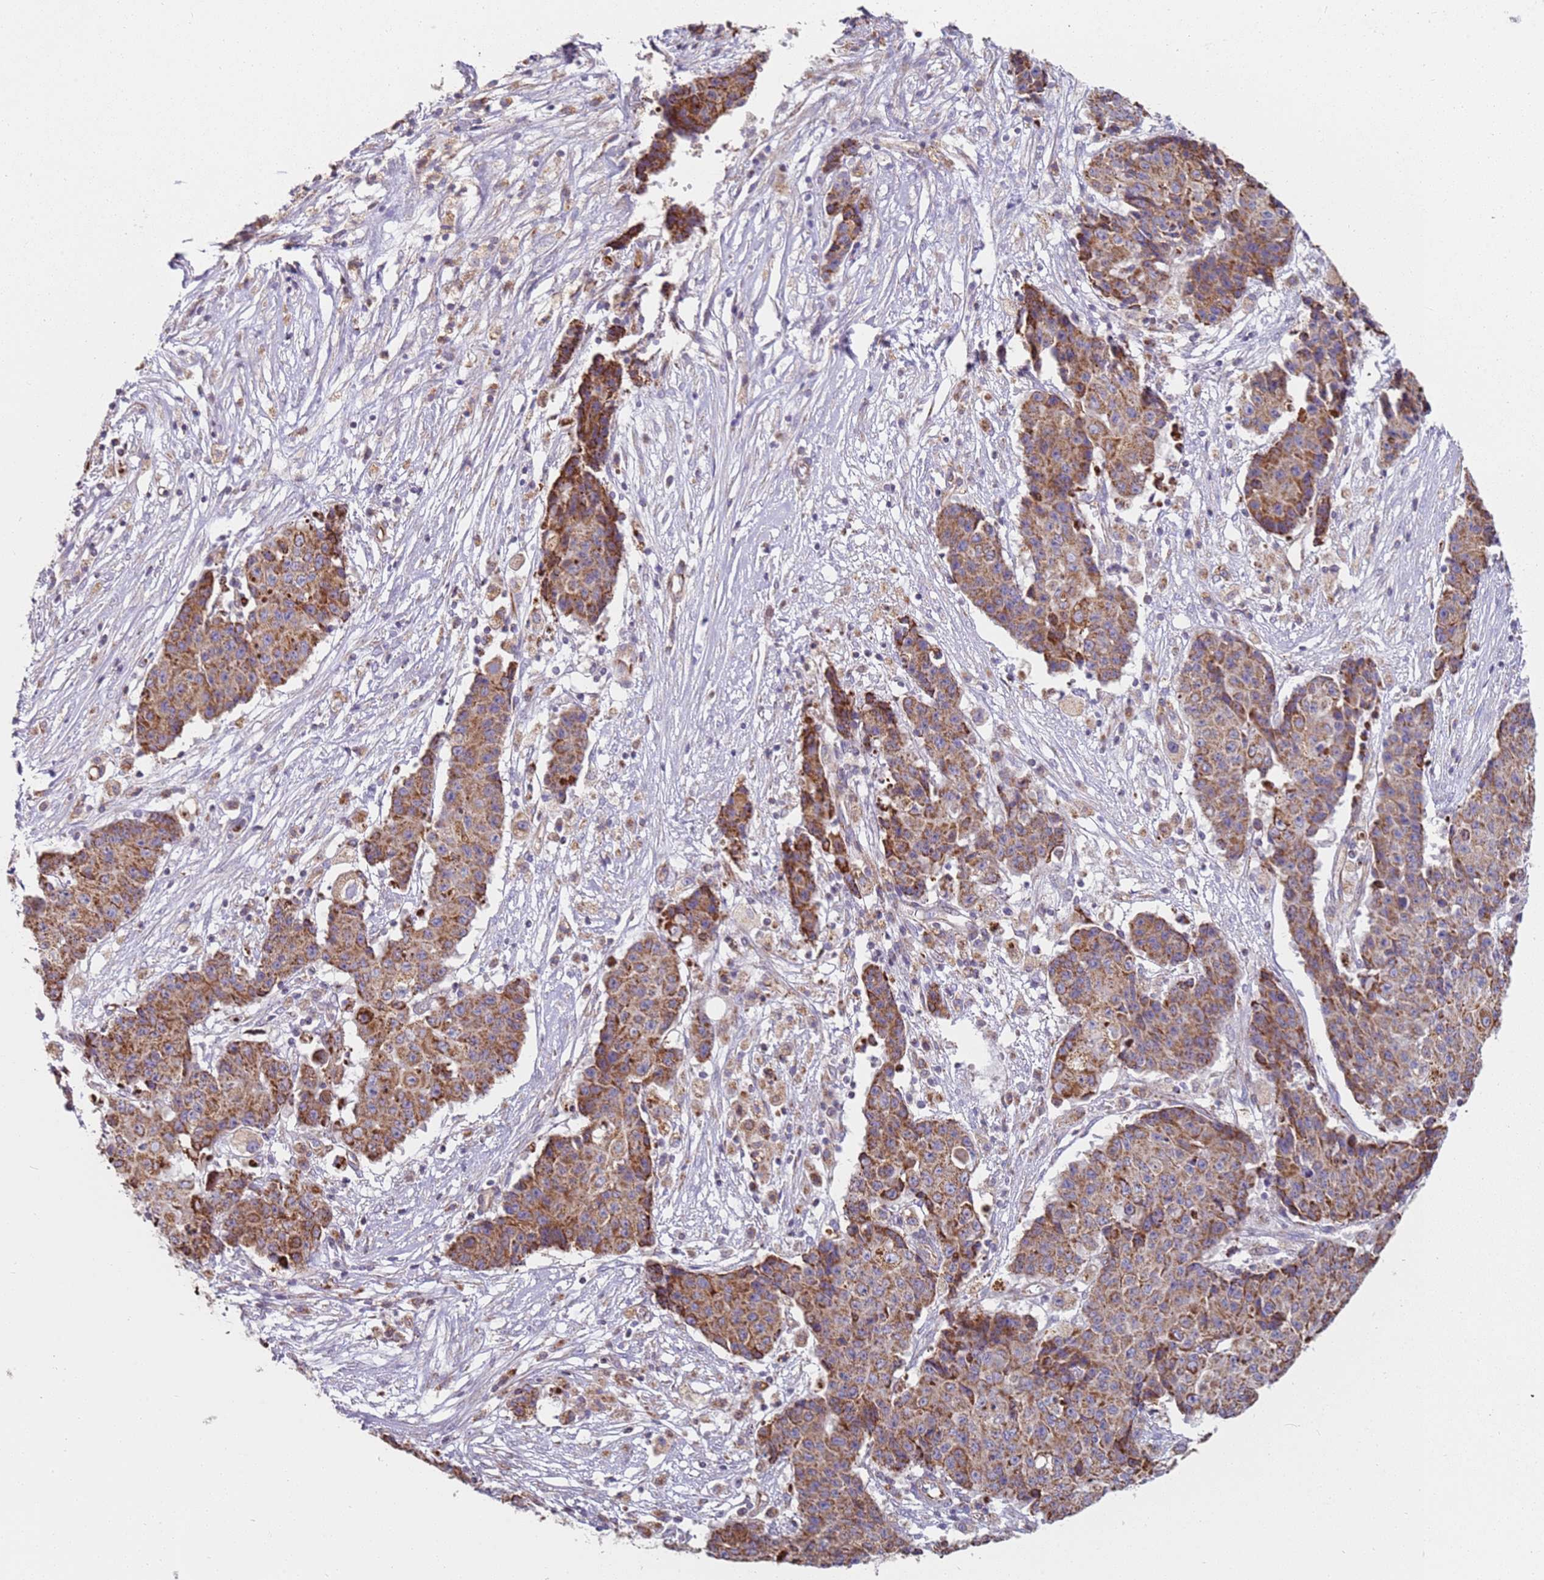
{"staining": {"intensity": "moderate", "quantity": ">75%", "location": "cytoplasmic/membranous"}, "tissue": "ovarian cancer", "cell_type": "Tumor cells", "image_type": "cancer", "snomed": [{"axis": "morphology", "description": "Carcinoma, endometroid"}, {"axis": "topography", "description": "Ovary"}], "caption": "This is a micrograph of immunohistochemistry (IHC) staining of ovarian endometroid carcinoma, which shows moderate positivity in the cytoplasmic/membranous of tumor cells.", "gene": "ALS2", "patient": {"sex": "female", "age": 42}}